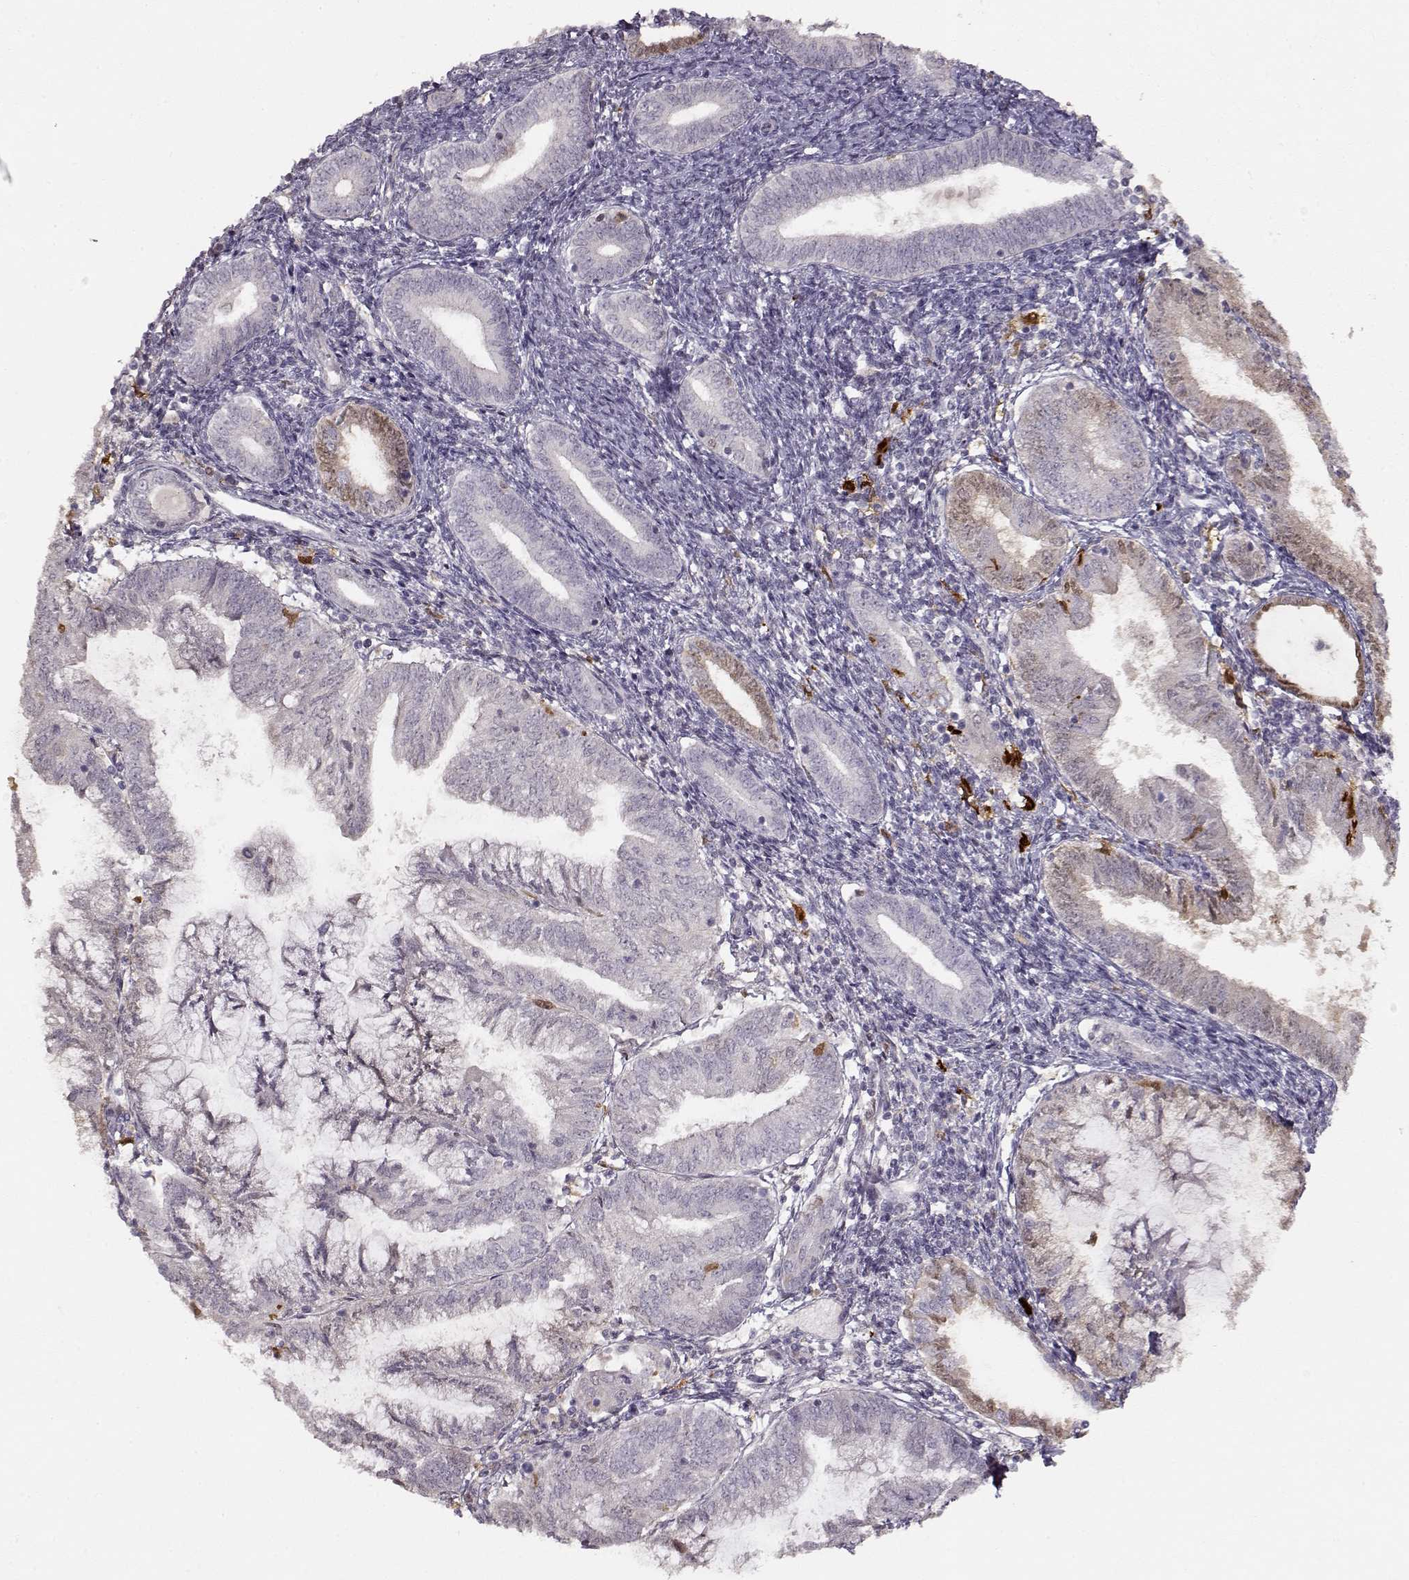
{"staining": {"intensity": "weak", "quantity": "<25%", "location": "cytoplasmic/membranous"}, "tissue": "endometrial cancer", "cell_type": "Tumor cells", "image_type": "cancer", "snomed": [{"axis": "morphology", "description": "Adenocarcinoma, NOS"}, {"axis": "topography", "description": "Endometrium"}], "caption": "Immunohistochemical staining of endometrial cancer (adenocarcinoma) reveals no significant positivity in tumor cells.", "gene": "S100B", "patient": {"sex": "female", "age": 55}}